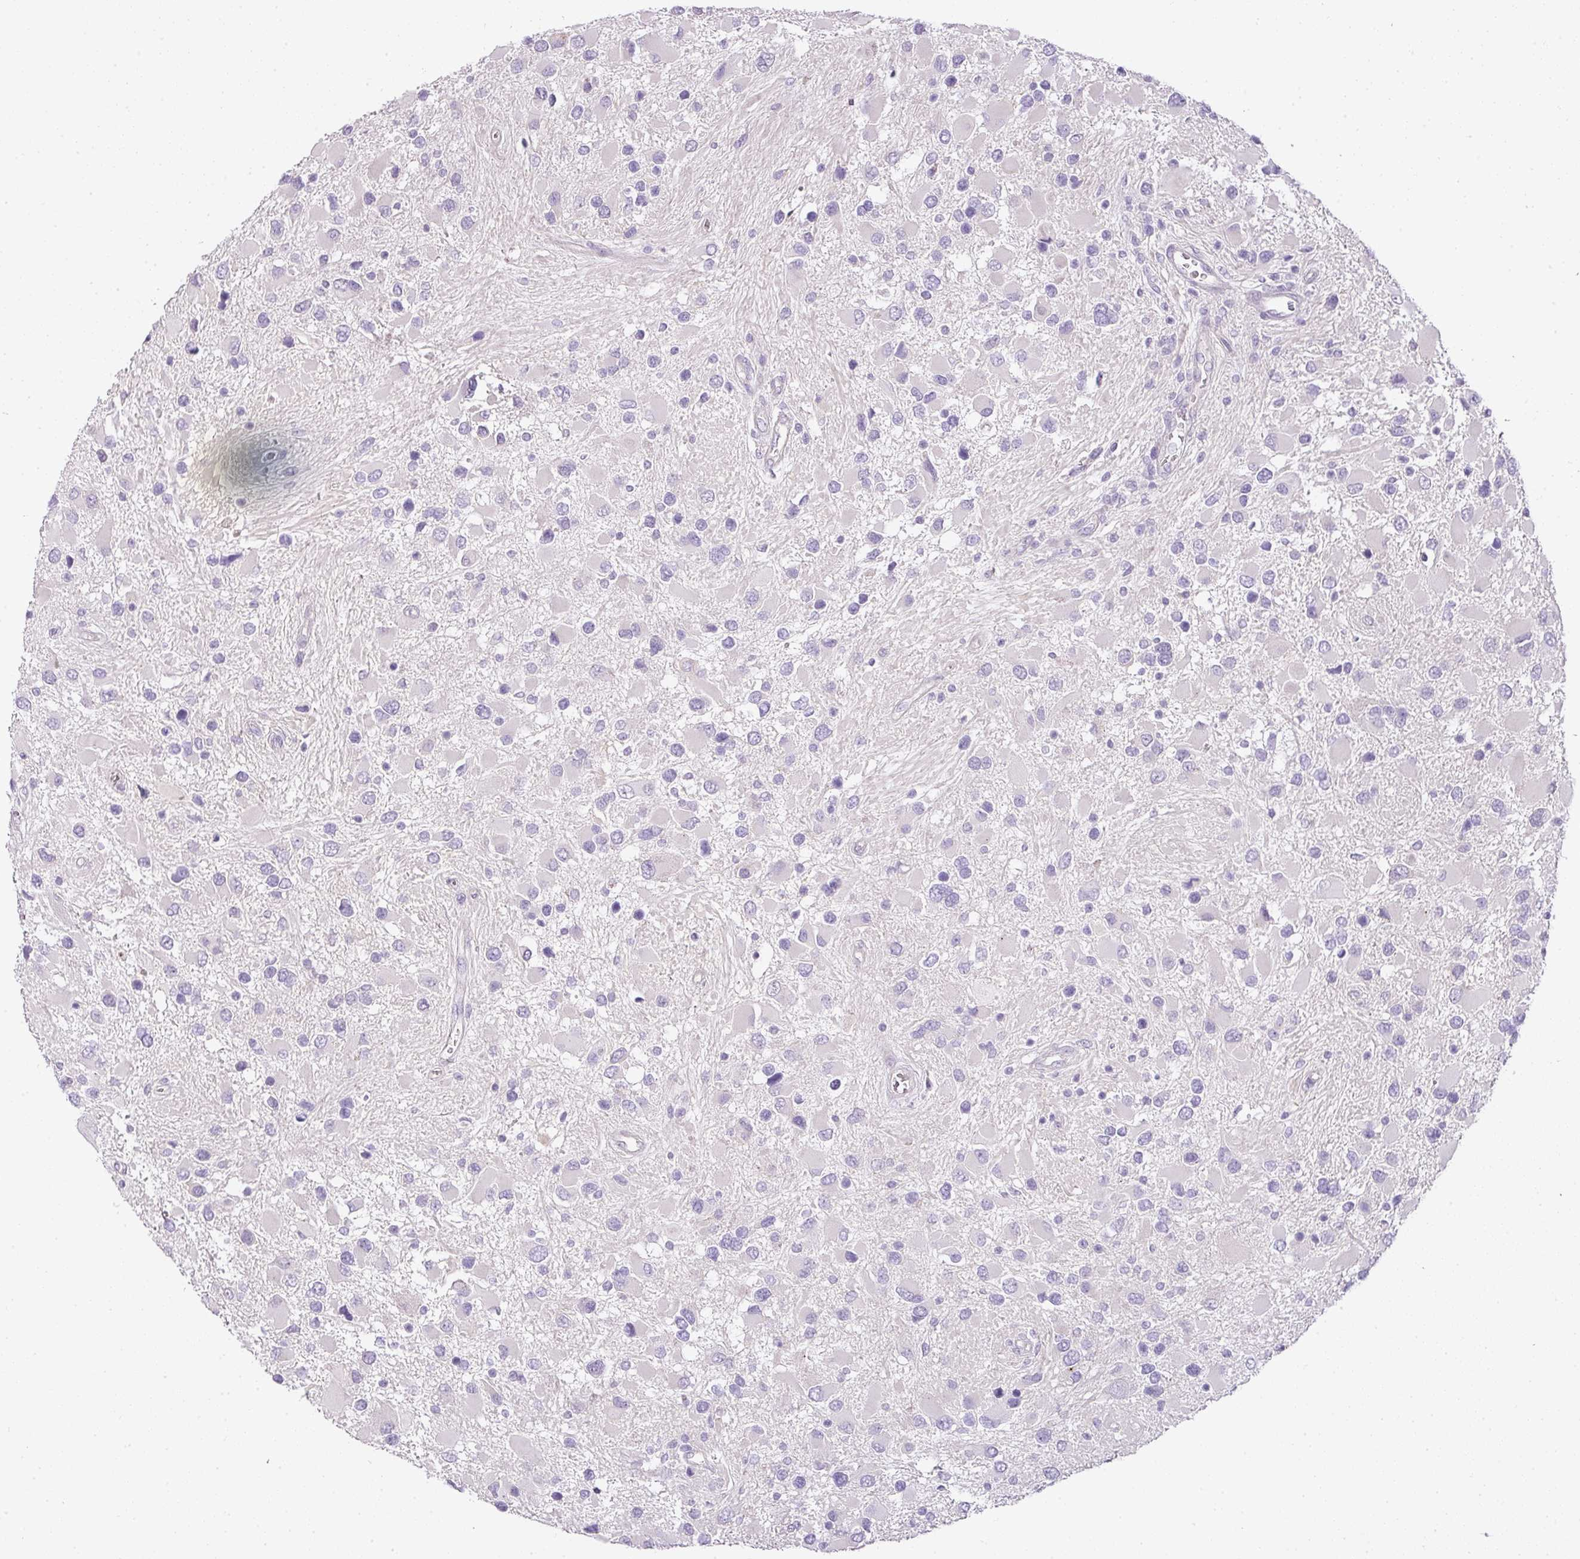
{"staining": {"intensity": "negative", "quantity": "none", "location": "none"}, "tissue": "glioma", "cell_type": "Tumor cells", "image_type": "cancer", "snomed": [{"axis": "morphology", "description": "Glioma, malignant, High grade"}, {"axis": "topography", "description": "Brain"}], "caption": "Protein analysis of glioma exhibits no significant staining in tumor cells. Brightfield microscopy of immunohistochemistry (IHC) stained with DAB (brown) and hematoxylin (blue), captured at high magnification.", "gene": "RAX2", "patient": {"sex": "male", "age": 53}}